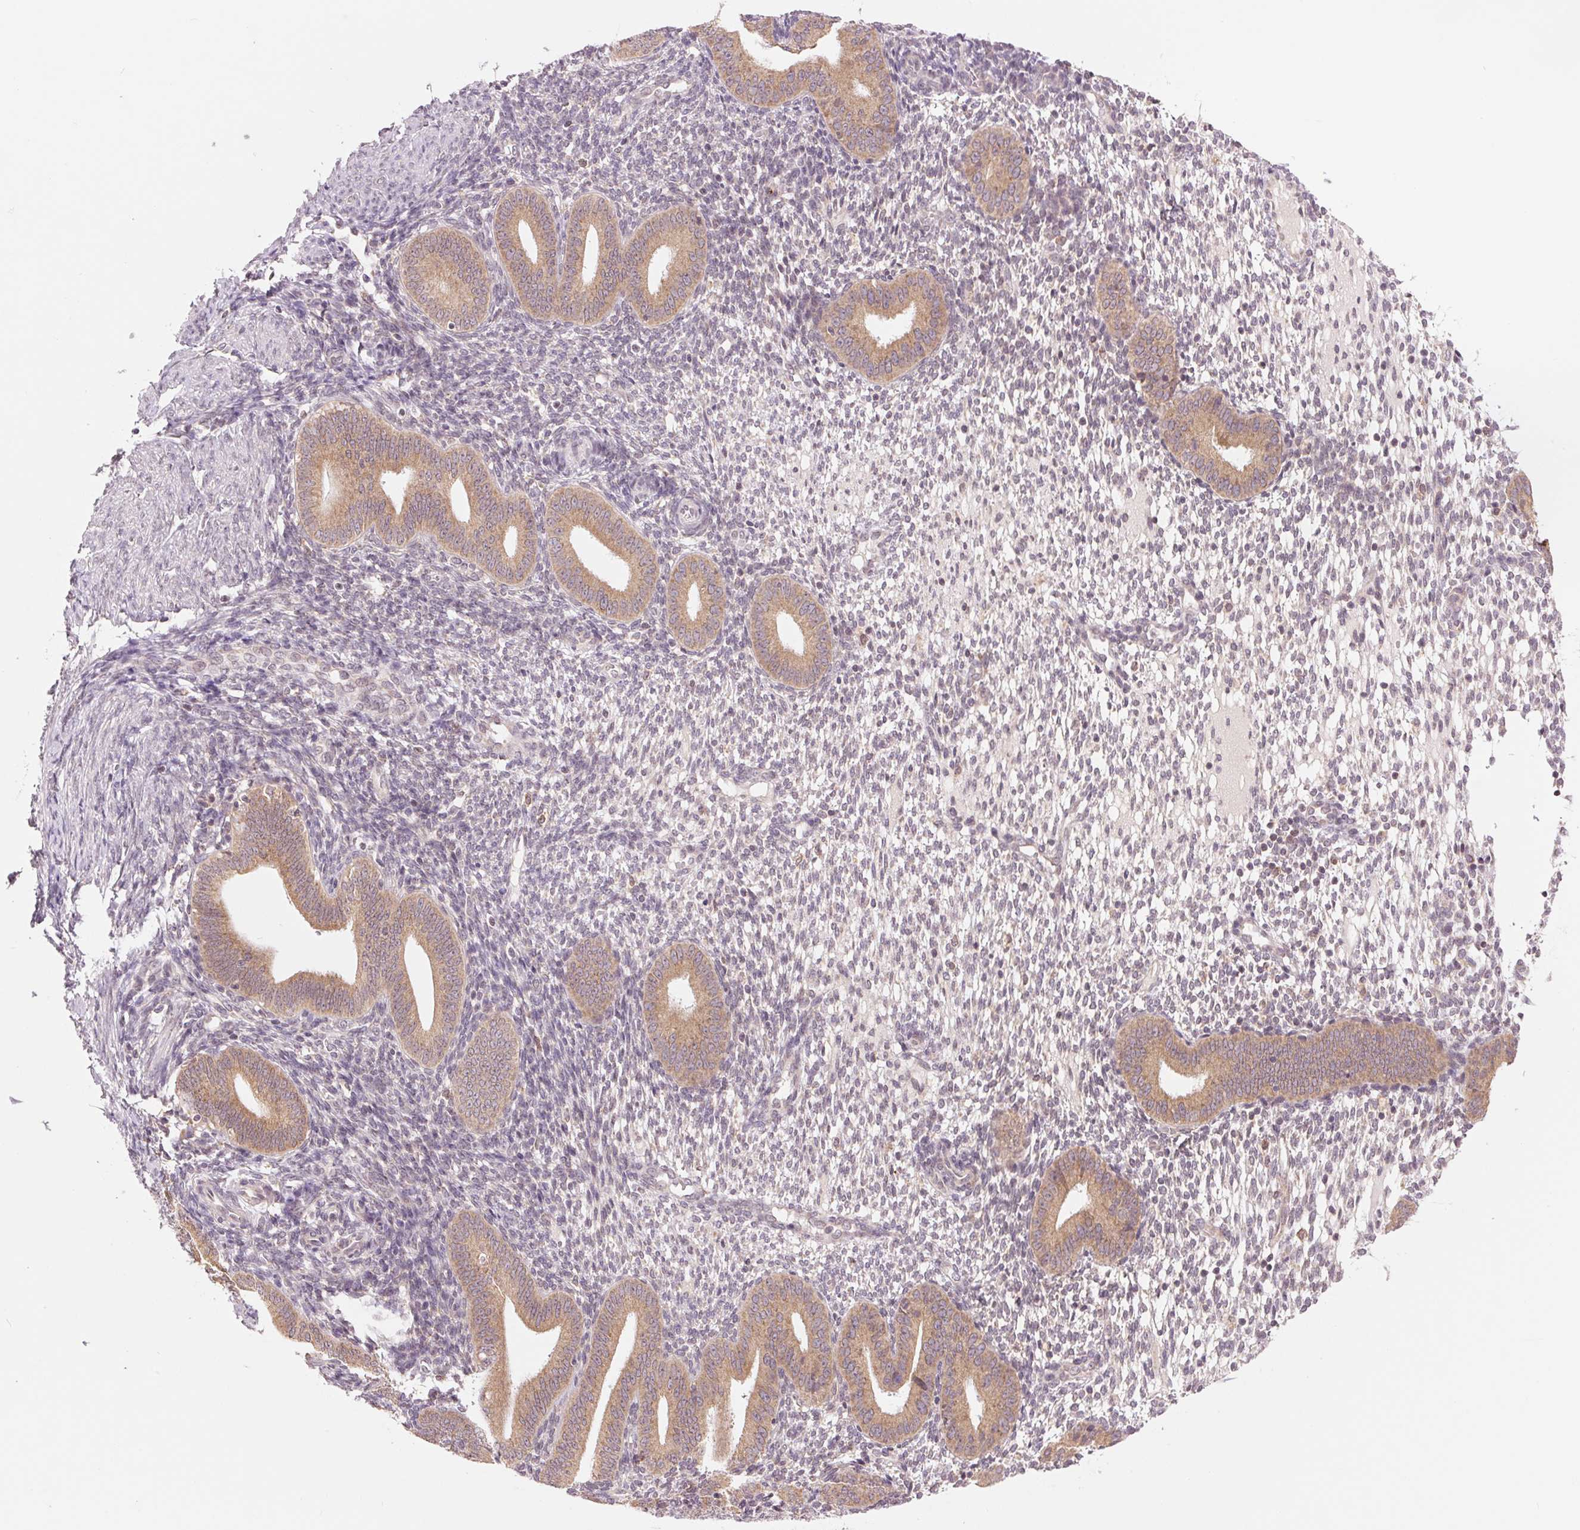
{"staining": {"intensity": "negative", "quantity": "none", "location": "none"}, "tissue": "endometrium", "cell_type": "Cells in endometrial stroma", "image_type": "normal", "snomed": [{"axis": "morphology", "description": "Normal tissue, NOS"}, {"axis": "topography", "description": "Endometrium"}], "caption": "Immunohistochemistry (IHC) image of benign endometrium stained for a protein (brown), which exhibits no expression in cells in endometrial stroma. The staining was performed using DAB to visualize the protein expression in brown, while the nuclei were stained in blue with hematoxylin (Magnification: 20x).", "gene": "TECR", "patient": {"sex": "female", "age": 40}}